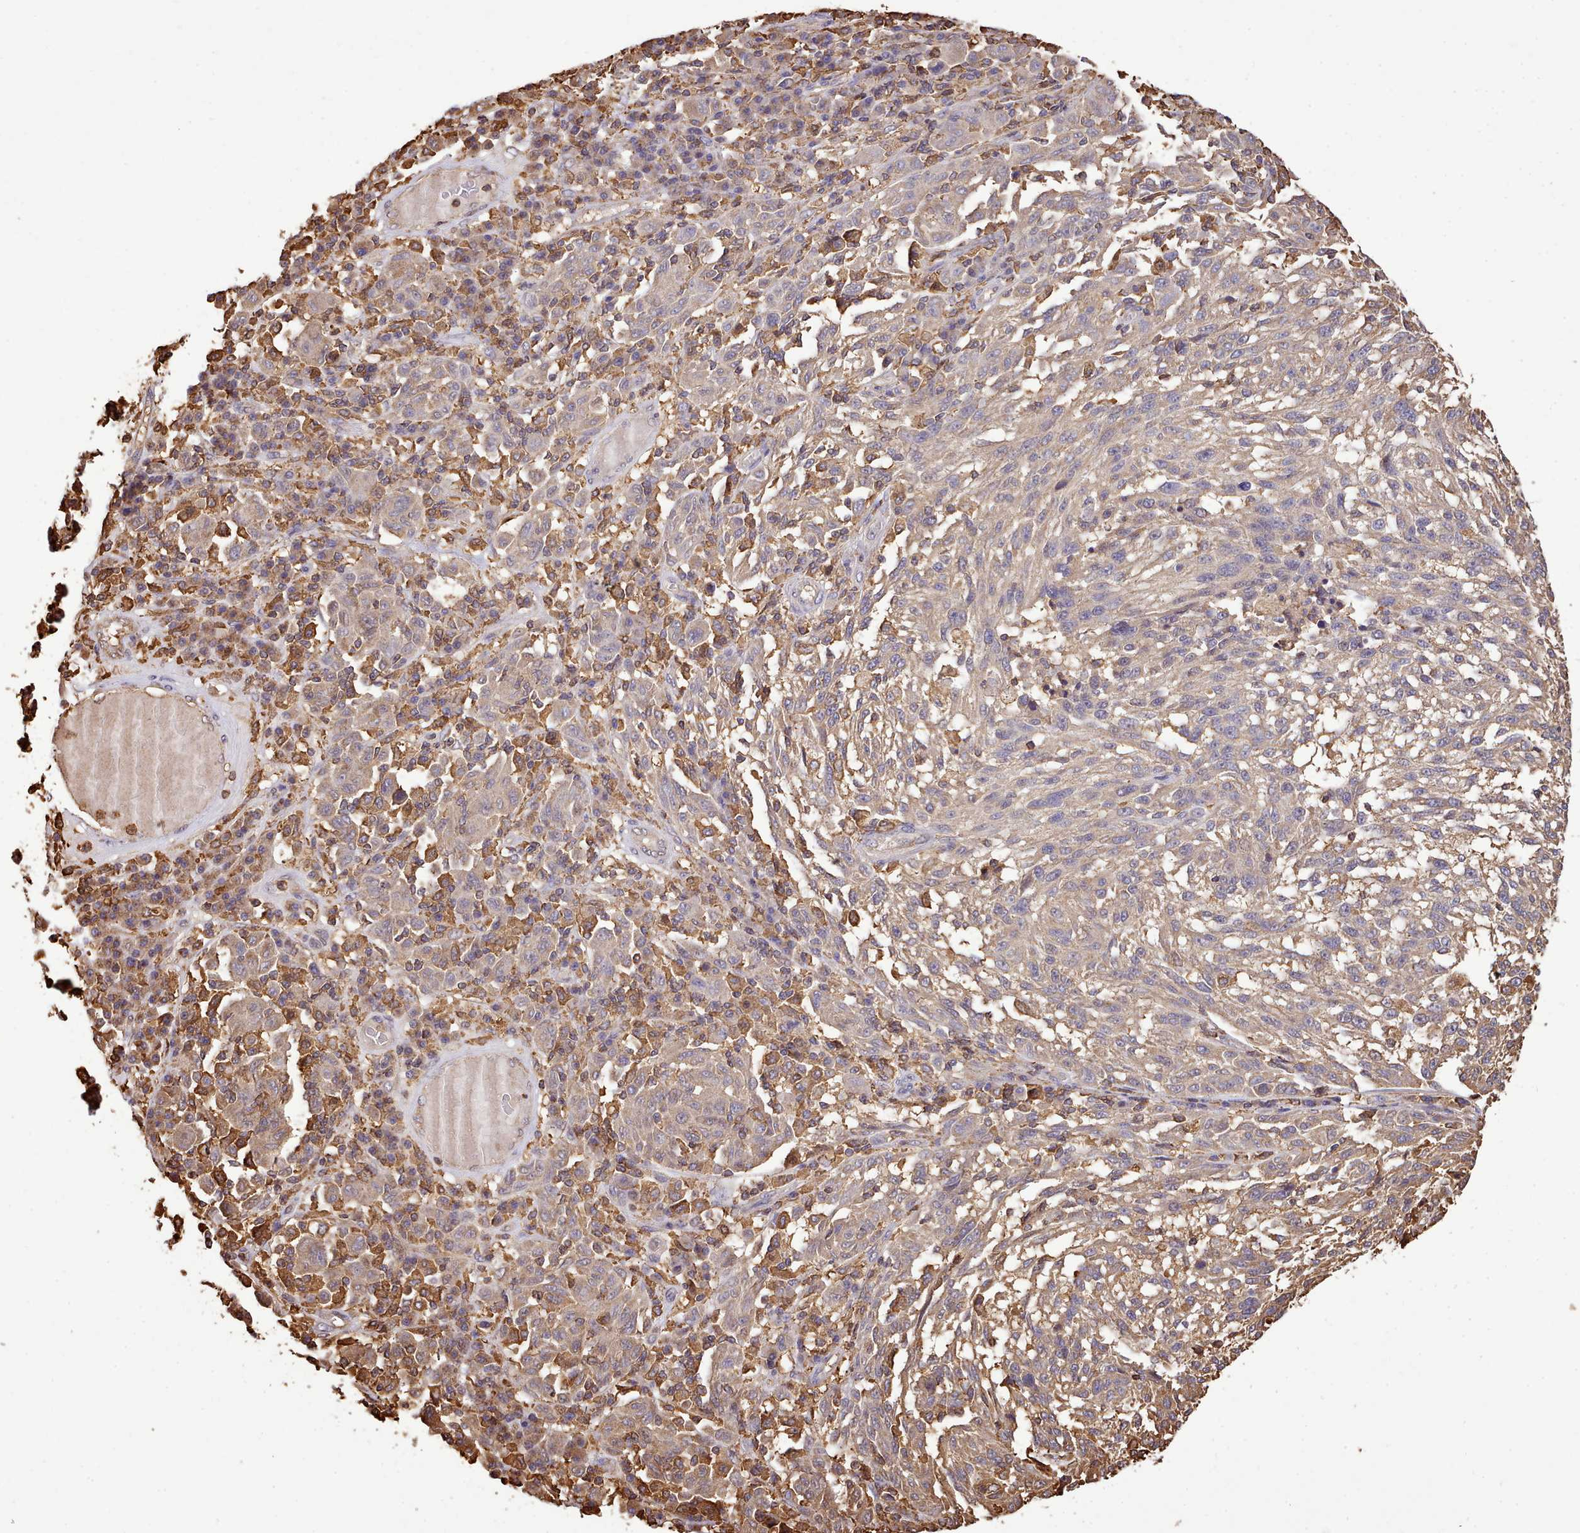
{"staining": {"intensity": "moderate", "quantity": "25%-75%", "location": "cytoplasmic/membranous"}, "tissue": "melanoma", "cell_type": "Tumor cells", "image_type": "cancer", "snomed": [{"axis": "morphology", "description": "Malignant melanoma, NOS"}, {"axis": "topography", "description": "Skin"}], "caption": "The histopathology image demonstrates a brown stain indicating the presence of a protein in the cytoplasmic/membranous of tumor cells in melanoma.", "gene": "CAPZA1", "patient": {"sex": "male", "age": 53}}